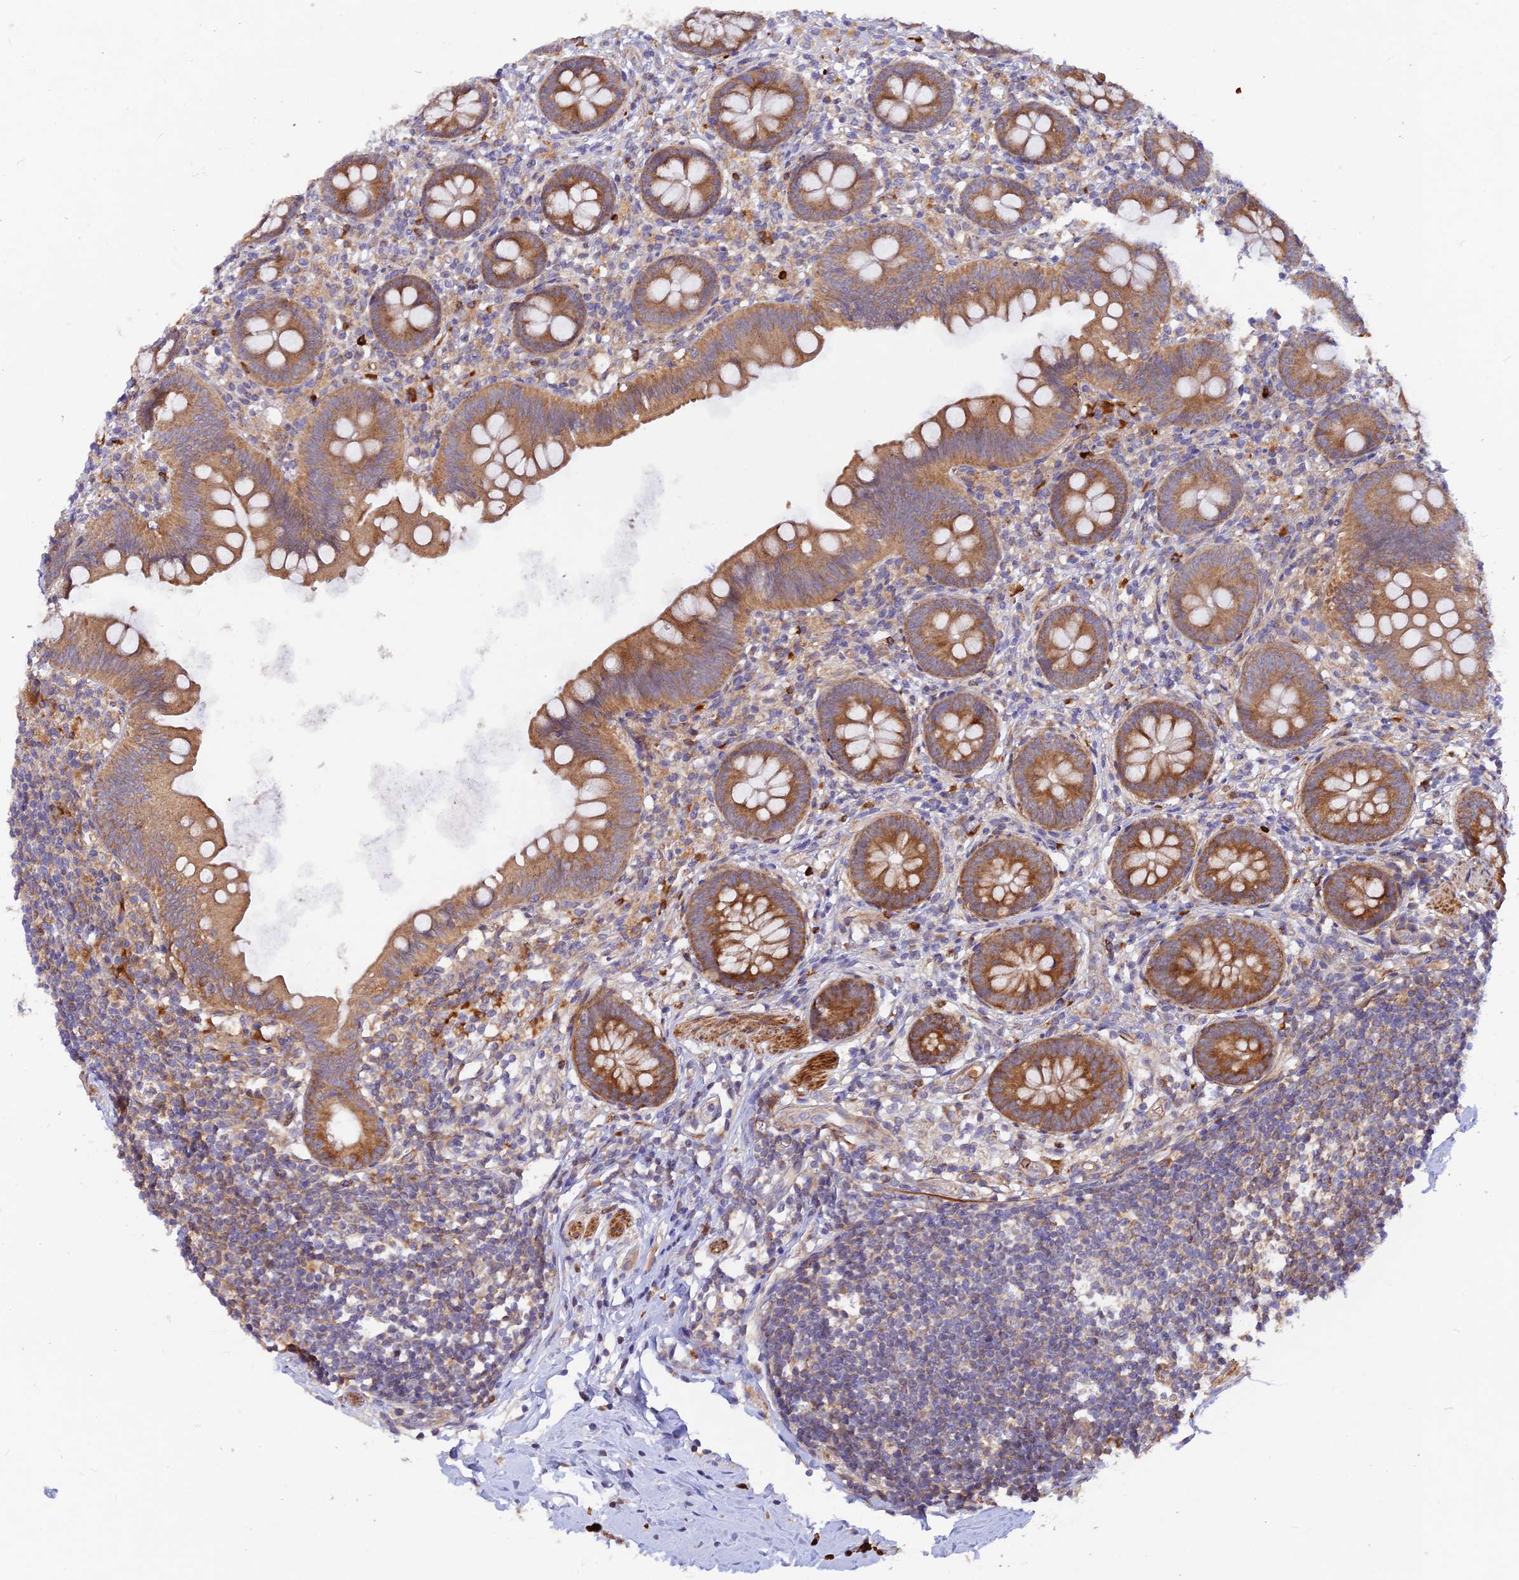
{"staining": {"intensity": "strong", "quantity": ">75%", "location": "cytoplasmic/membranous"}, "tissue": "appendix", "cell_type": "Glandular cells", "image_type": "normal", "snomed": [{"axis": "morphology", "description": "Normal tissue, NOS"}, {"axis": "topography", "description": "Appendix"}], "caption": "A high amount of strong cytoplasmic/membranous staining is seen in about >75% of glandular cells in unremarkable appendix. The staining was performed using DAB (3,3'-diaminobenzidine), with brown indicating positive protein expression. Nuclei are stained blue with hematoxylin.", "gene": "WDFY4", "patient": {"sex": "female", "age": 62}}